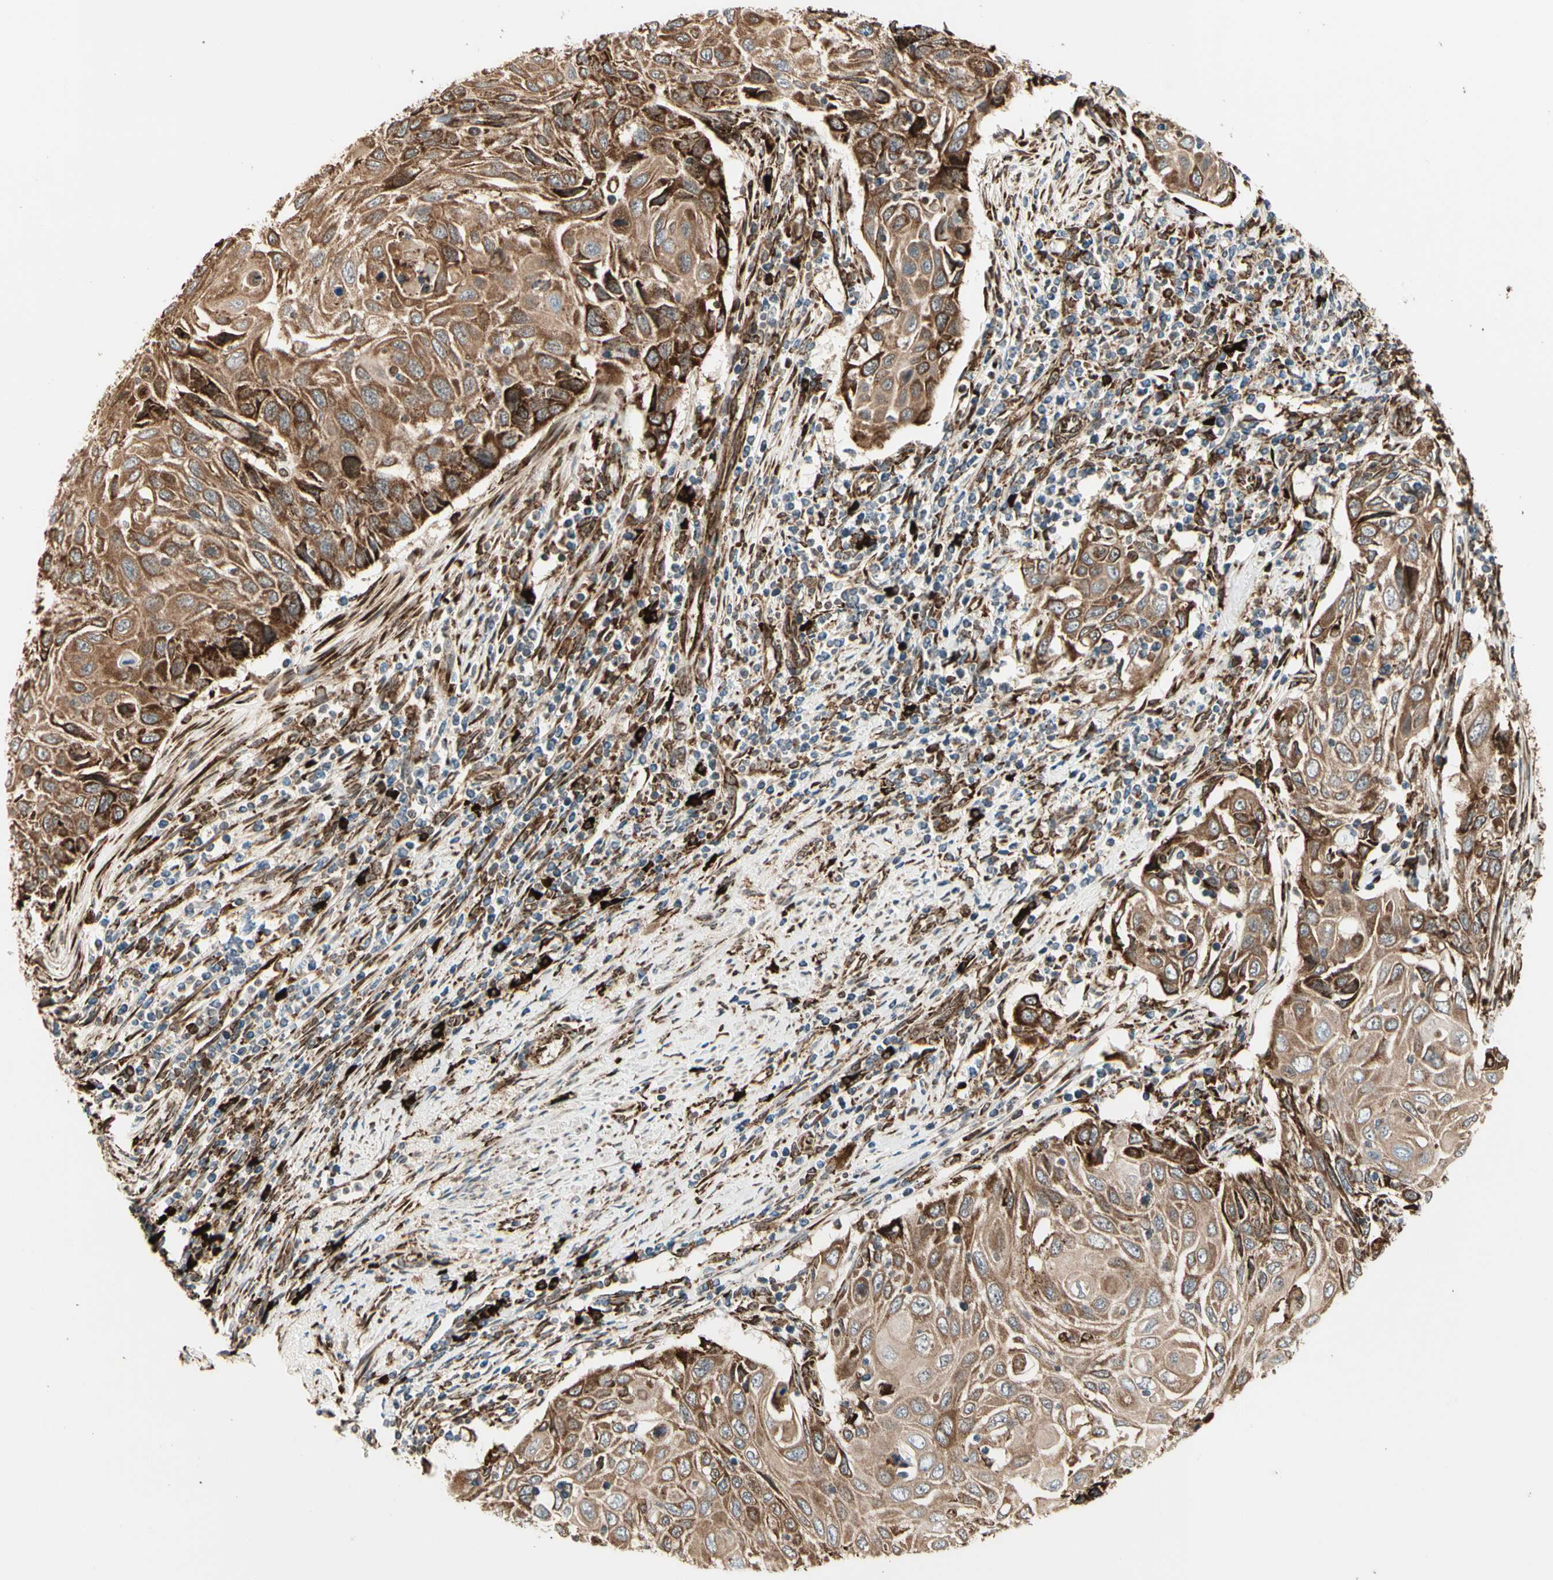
{"staining": {"intensity": "strong", "quantity": ">75%", "location": "cytoplasmic/membranous"}, "tissue": "cervical cancer", "cell_type": "Tumor cells", "image_type": "cancer", "snomed": [{"axis": "morphology", "description": "Squamous cell carcinoma, NOS"}, {"axis": "topography", "description": "Cervix"}], "caption": "Immunohistochemical staining of cervical squamous cell carcinoma exhibits high levels of strong cytoplasmic/membranous positivity in approximately >75% of tumor cells.", "gene": "HSP90B1", "patient": {"sex": "female", "age": 70}}